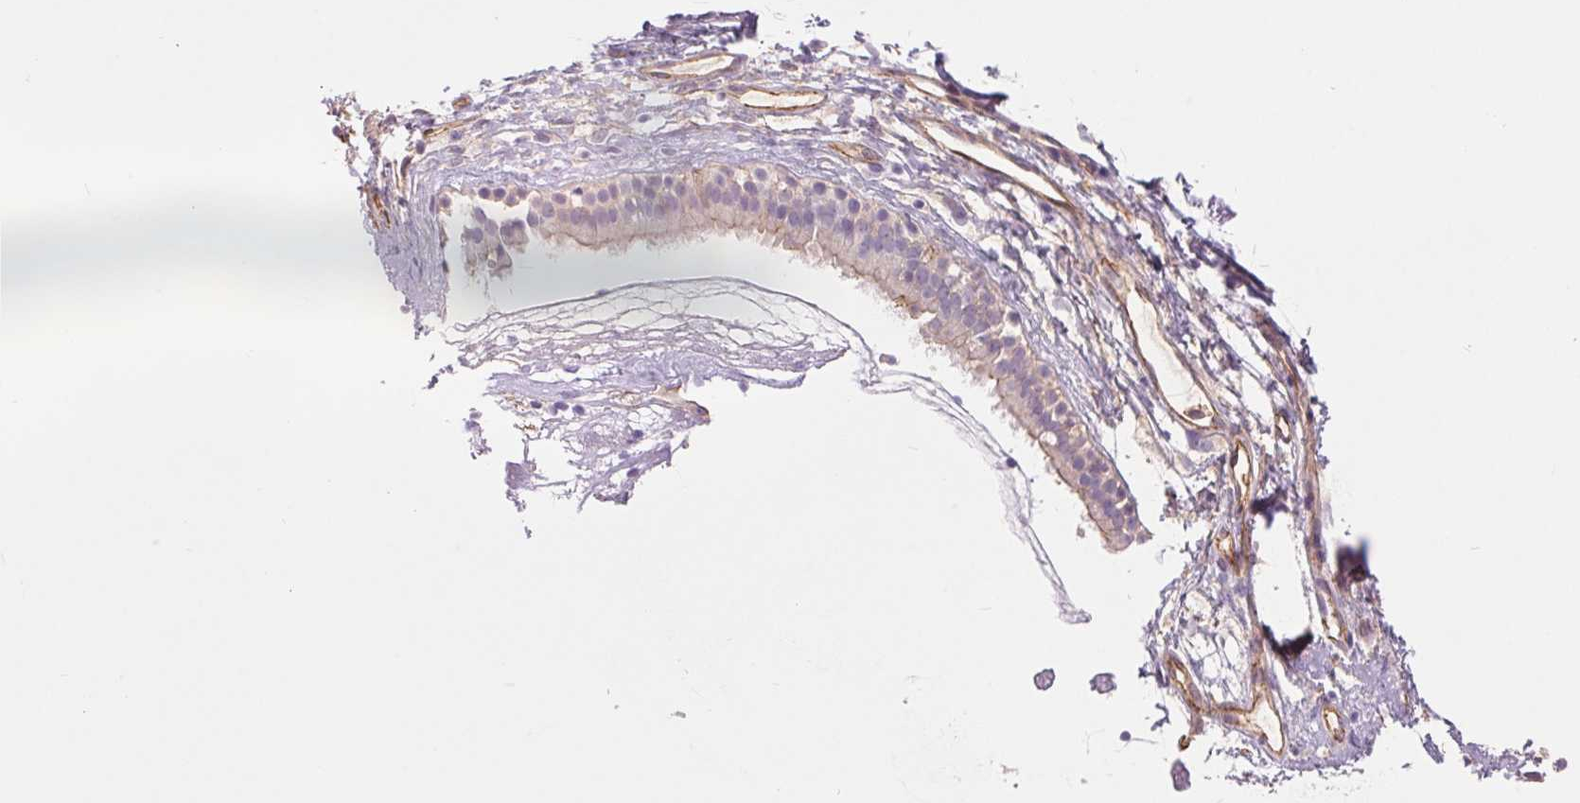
{"staining": {"intensity": "negative", "quantity": "none", "location": "none"}, "tissue": "nasopharynx", "cell_type": "Respiratory epithelial cells", "image_type": "normal", "snomed": [{"axis": "morphology", "description": "Normal tissue, NOS"}, {"axis": "topography", "description": "Nasopharynx"}], "caption": "This is an immunohistochemistry (IHC) photomicrograph of normal human nasopharynx. There is no positivity in respiratory epithelial cells.", "gene": "DIXDC1", "patient": {"sex": "male", "age": 24}}